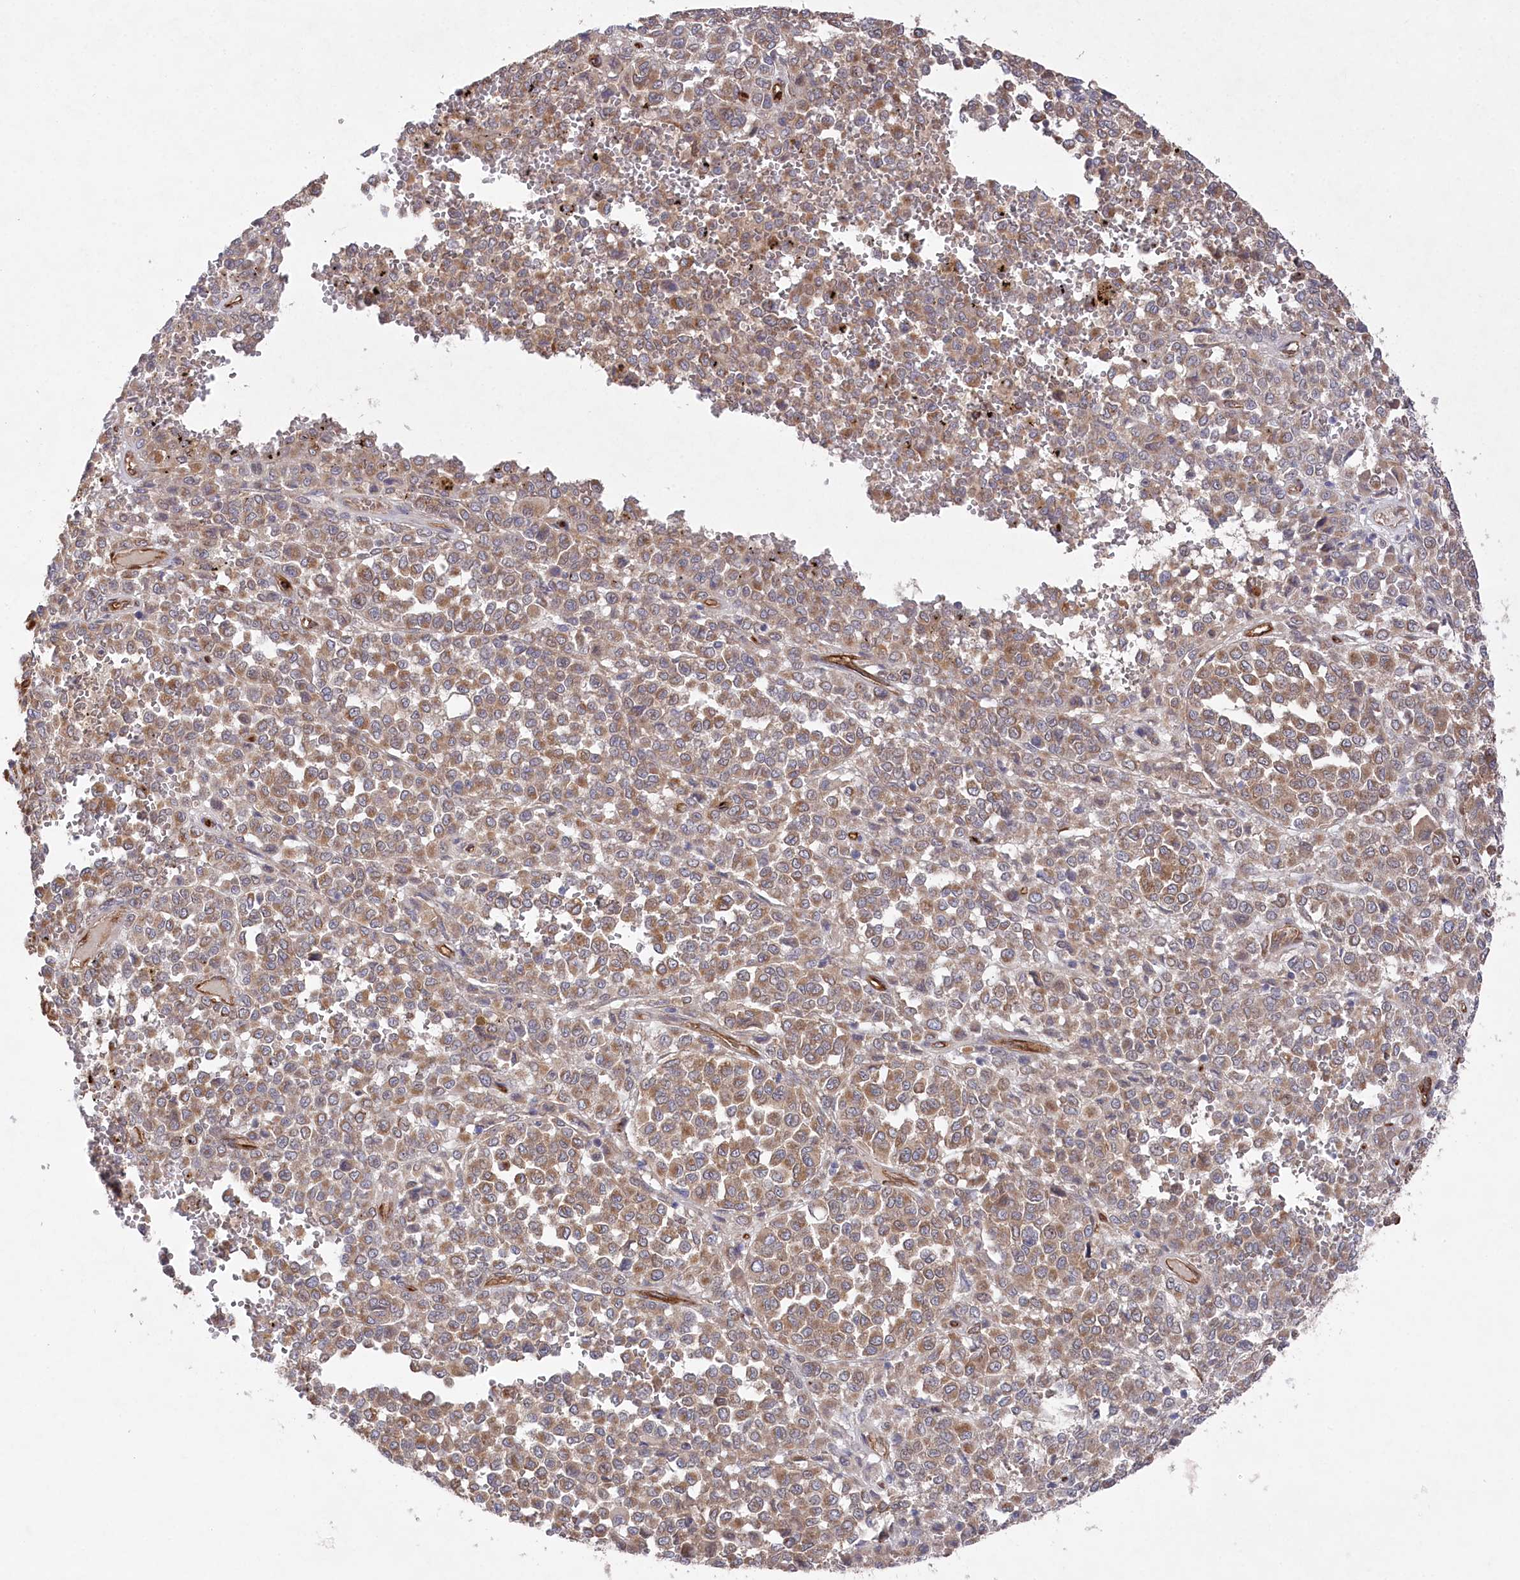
{"staining": {"intensity": "moderate", "quantity": ">75%", "location": "cytoplasmic/membranous"}, "tissue": "melanoma", "cell_type": "Tumor cells", "image_type": "cancer", "snomed": [{"axis": "morphology", "description": "Malignant melanoma, Metastatic site"}, {"axis": "topography", "description": "Pancreas"}], "caption": "Malignant melanoma (metastatic site) stained with a protein marker shows moderate staining in tumor cells.", "gene": "MTPAP", "patient": {"sex": "female", "age": 30}}